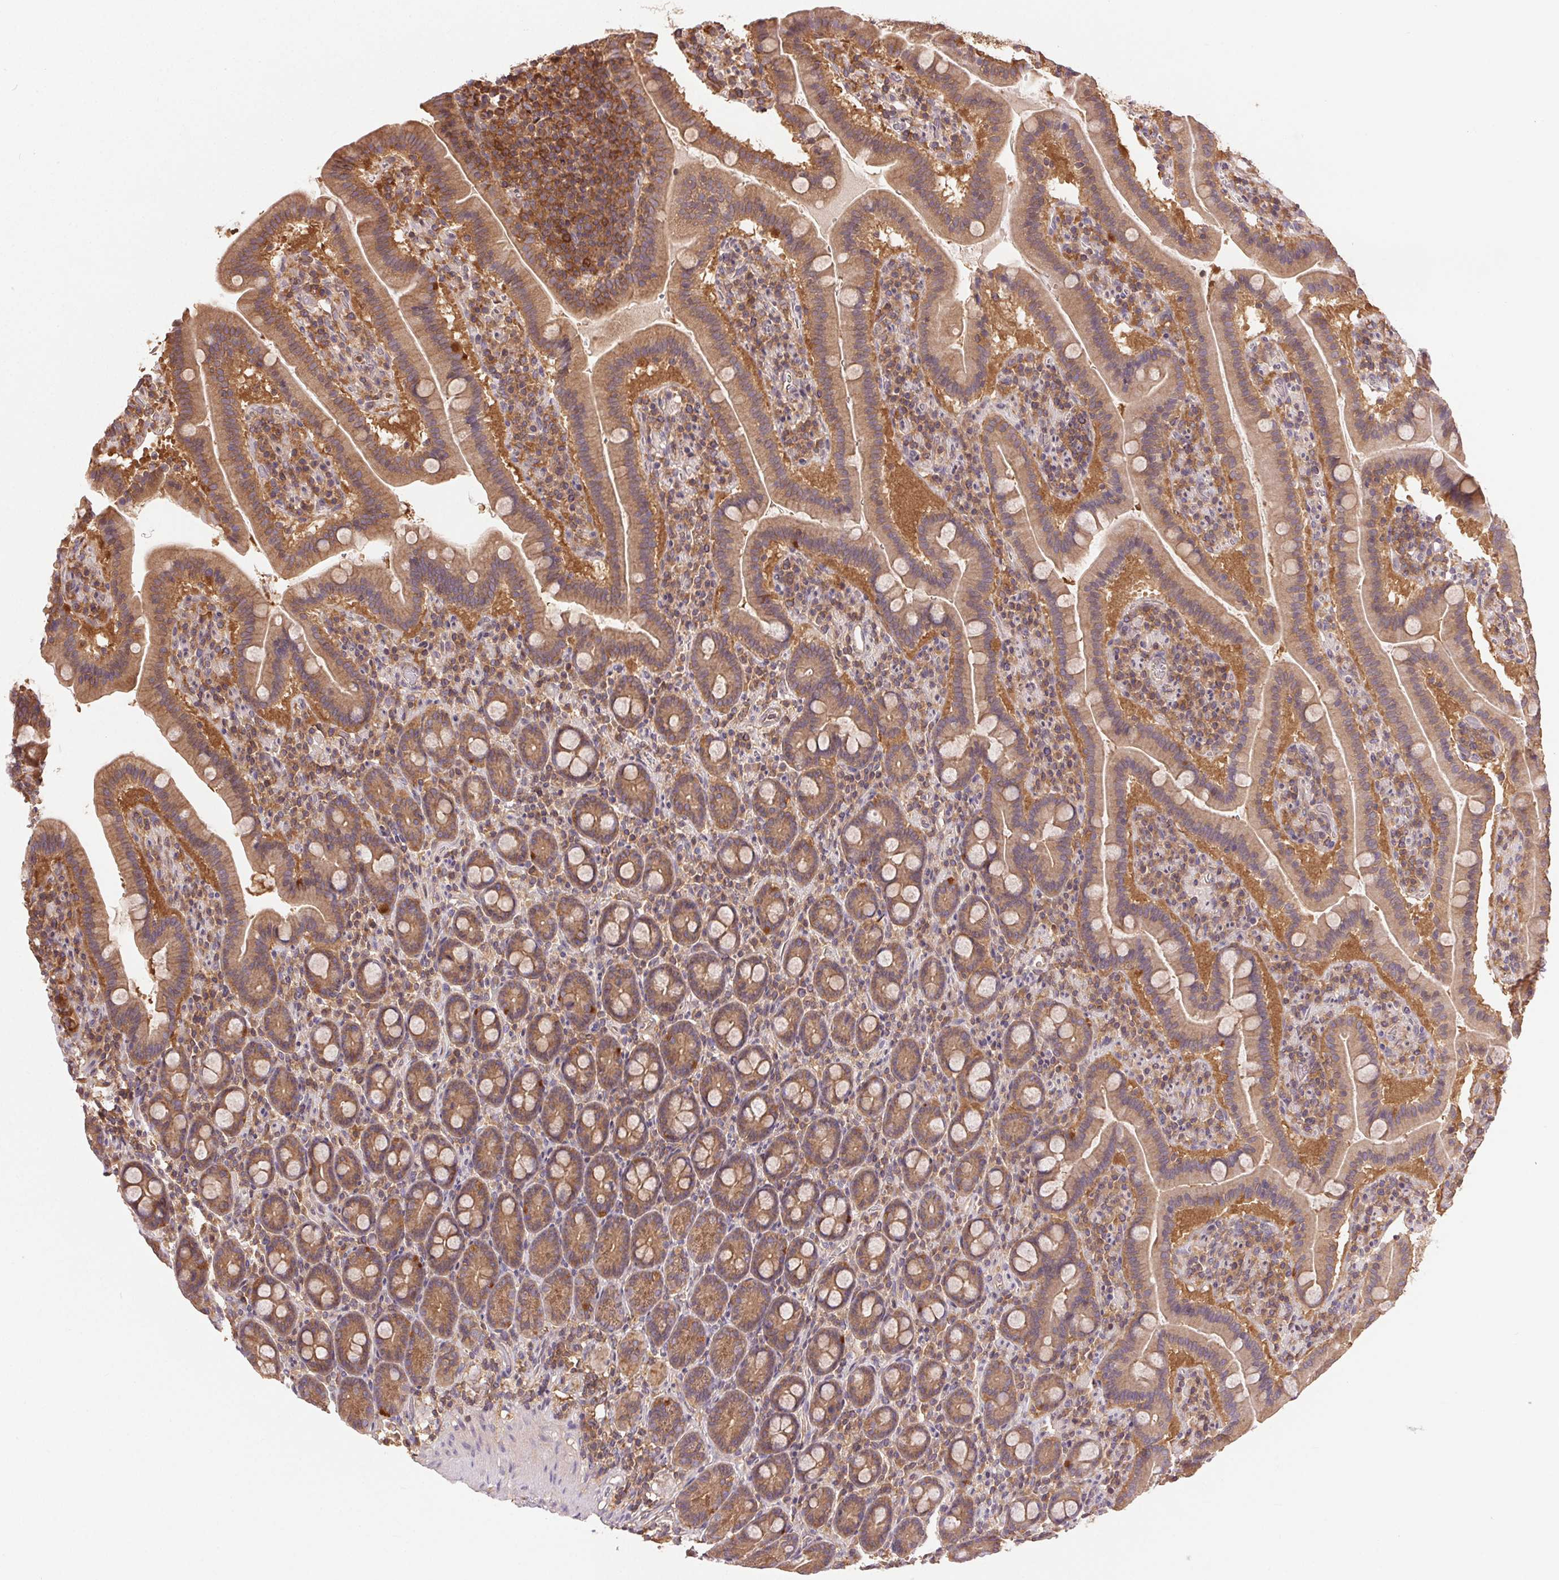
{"staining": {"intensity": "moderate", "quantity": ">75%", "location": "cytoplasmic/membranous"}, "tissue": "small intestine", "cell_type": "Glandular cells", "image_type": "normal", "snomed": [{"axis": "morphology", "description": "Normal tissue, NOS"}, {"axis": "topography", "description": "Small intestine"}], "caption": "Protein analysis of normal small intestine exhibits moderate cytoplasmic/membranous staining in approximately >75% of glandular cells.", "gene": "GDI1", "patient": {"sex": "male", "age": 26}}